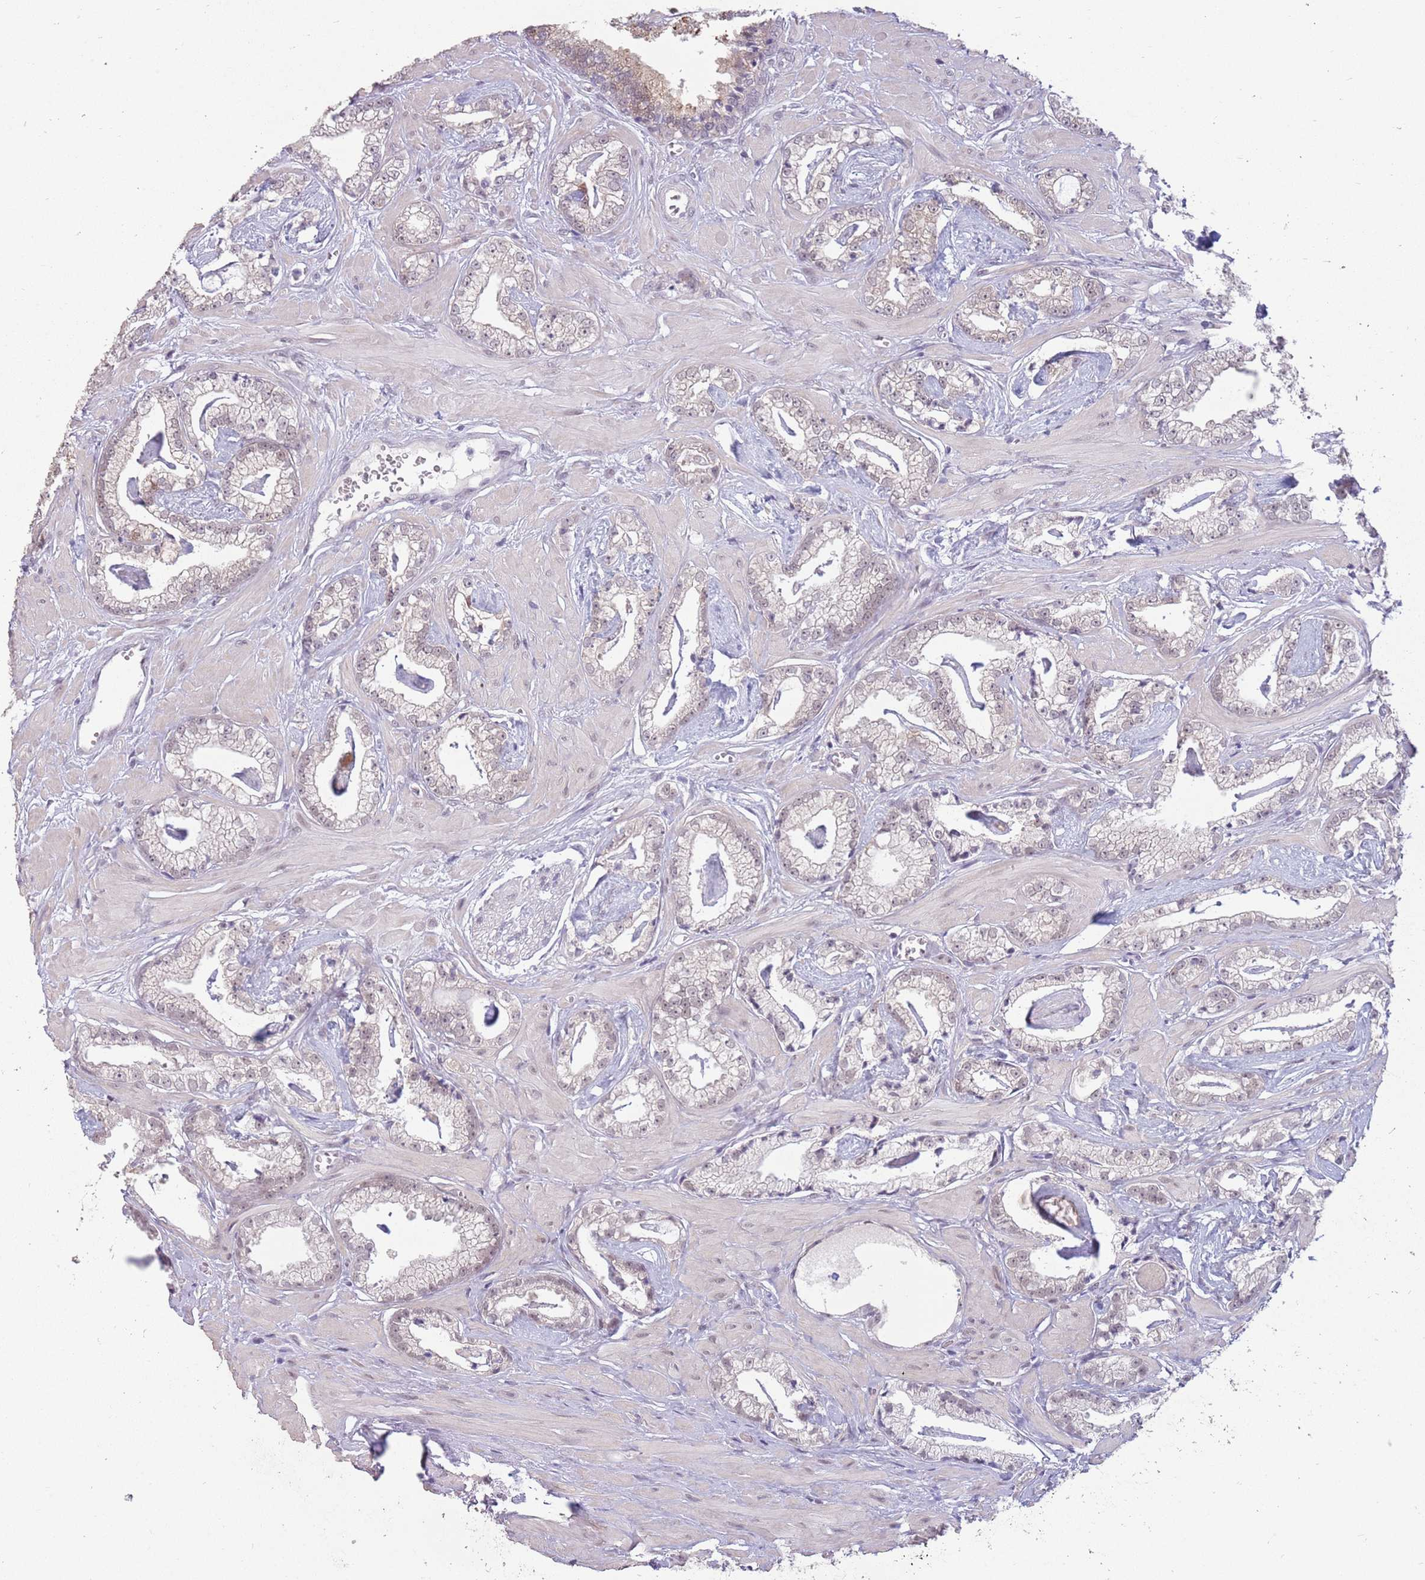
{"staining": {"intensity": "weak", "quantity": "<25%", "location": "nuclear"}, "tissue": "prostate cancer", "cell_type": "Tumor cells", "image_type": "cancer", "snomed": [{"axis": "morphology", "description": "Adenocarcinoma, Low grade"}, {"axis": "topography", "description": "Prostate"}], "caption": "Immunohistochemical staining of prostate cancer exhibits no significant expression in tumor cells.", "gene": "ZNF574", "patient": {"sex": "male", "age": 60}}